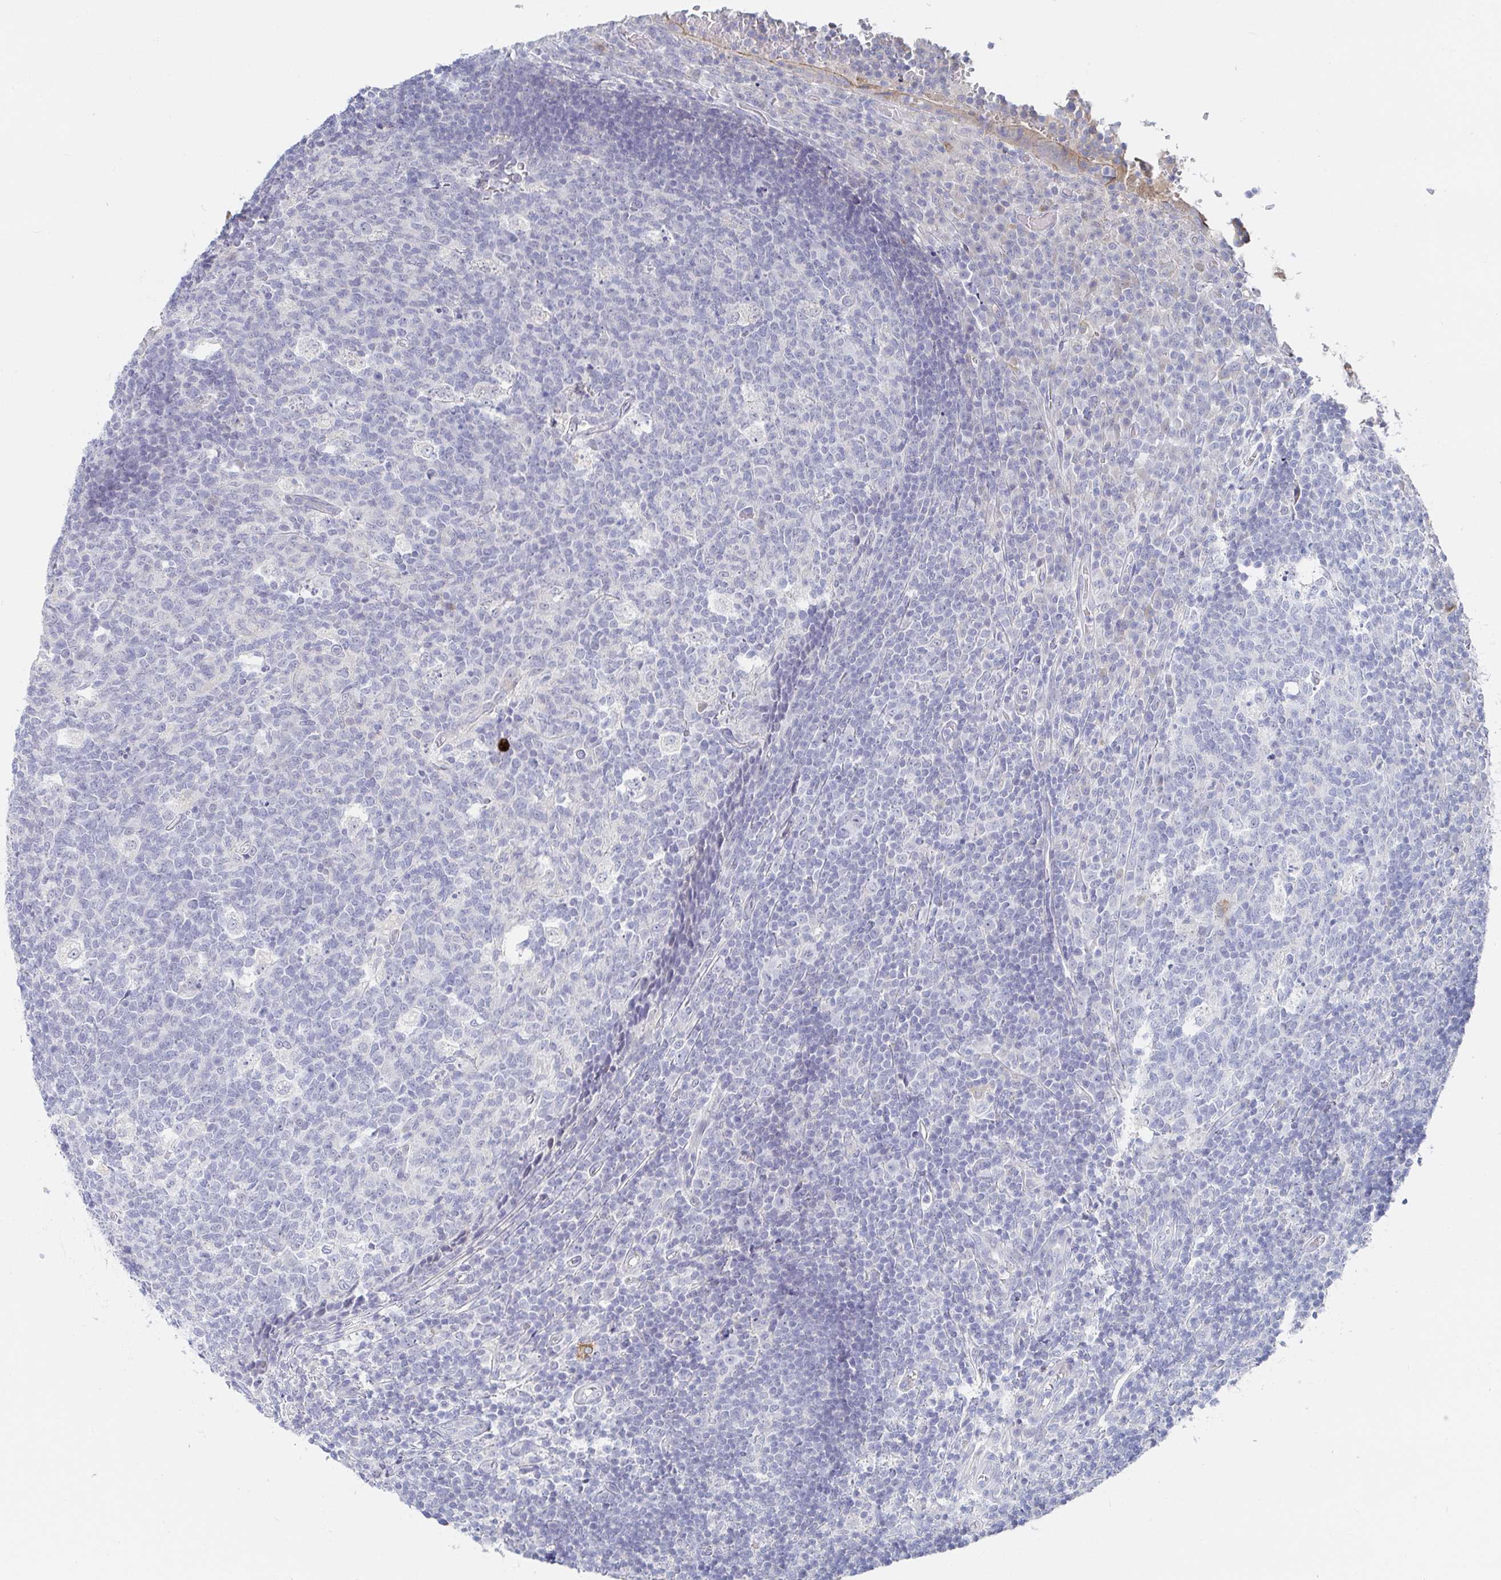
{"staining": {"intensity": "moderate", "quantity": "25%-75%", "location": "cytoplasmic/membranous"}, "tissue": "appendix", "cell_type": "Glandular cells", "image_type": "normal", "snomed": [{"axis": "morphology", "description": "Normal tissue, NOS"}, {"axis": "topography", "description": "Appendix"}], "caption": "Immunohistochemical staining of unremarkable appendix exhibits 25%-75% levels of moderate cytoplasmic/membranous protein positivity in about 25%-75% of glandular cells.", "gene": "ZNF100", "patient": {"sex": "male", "age": 18}}